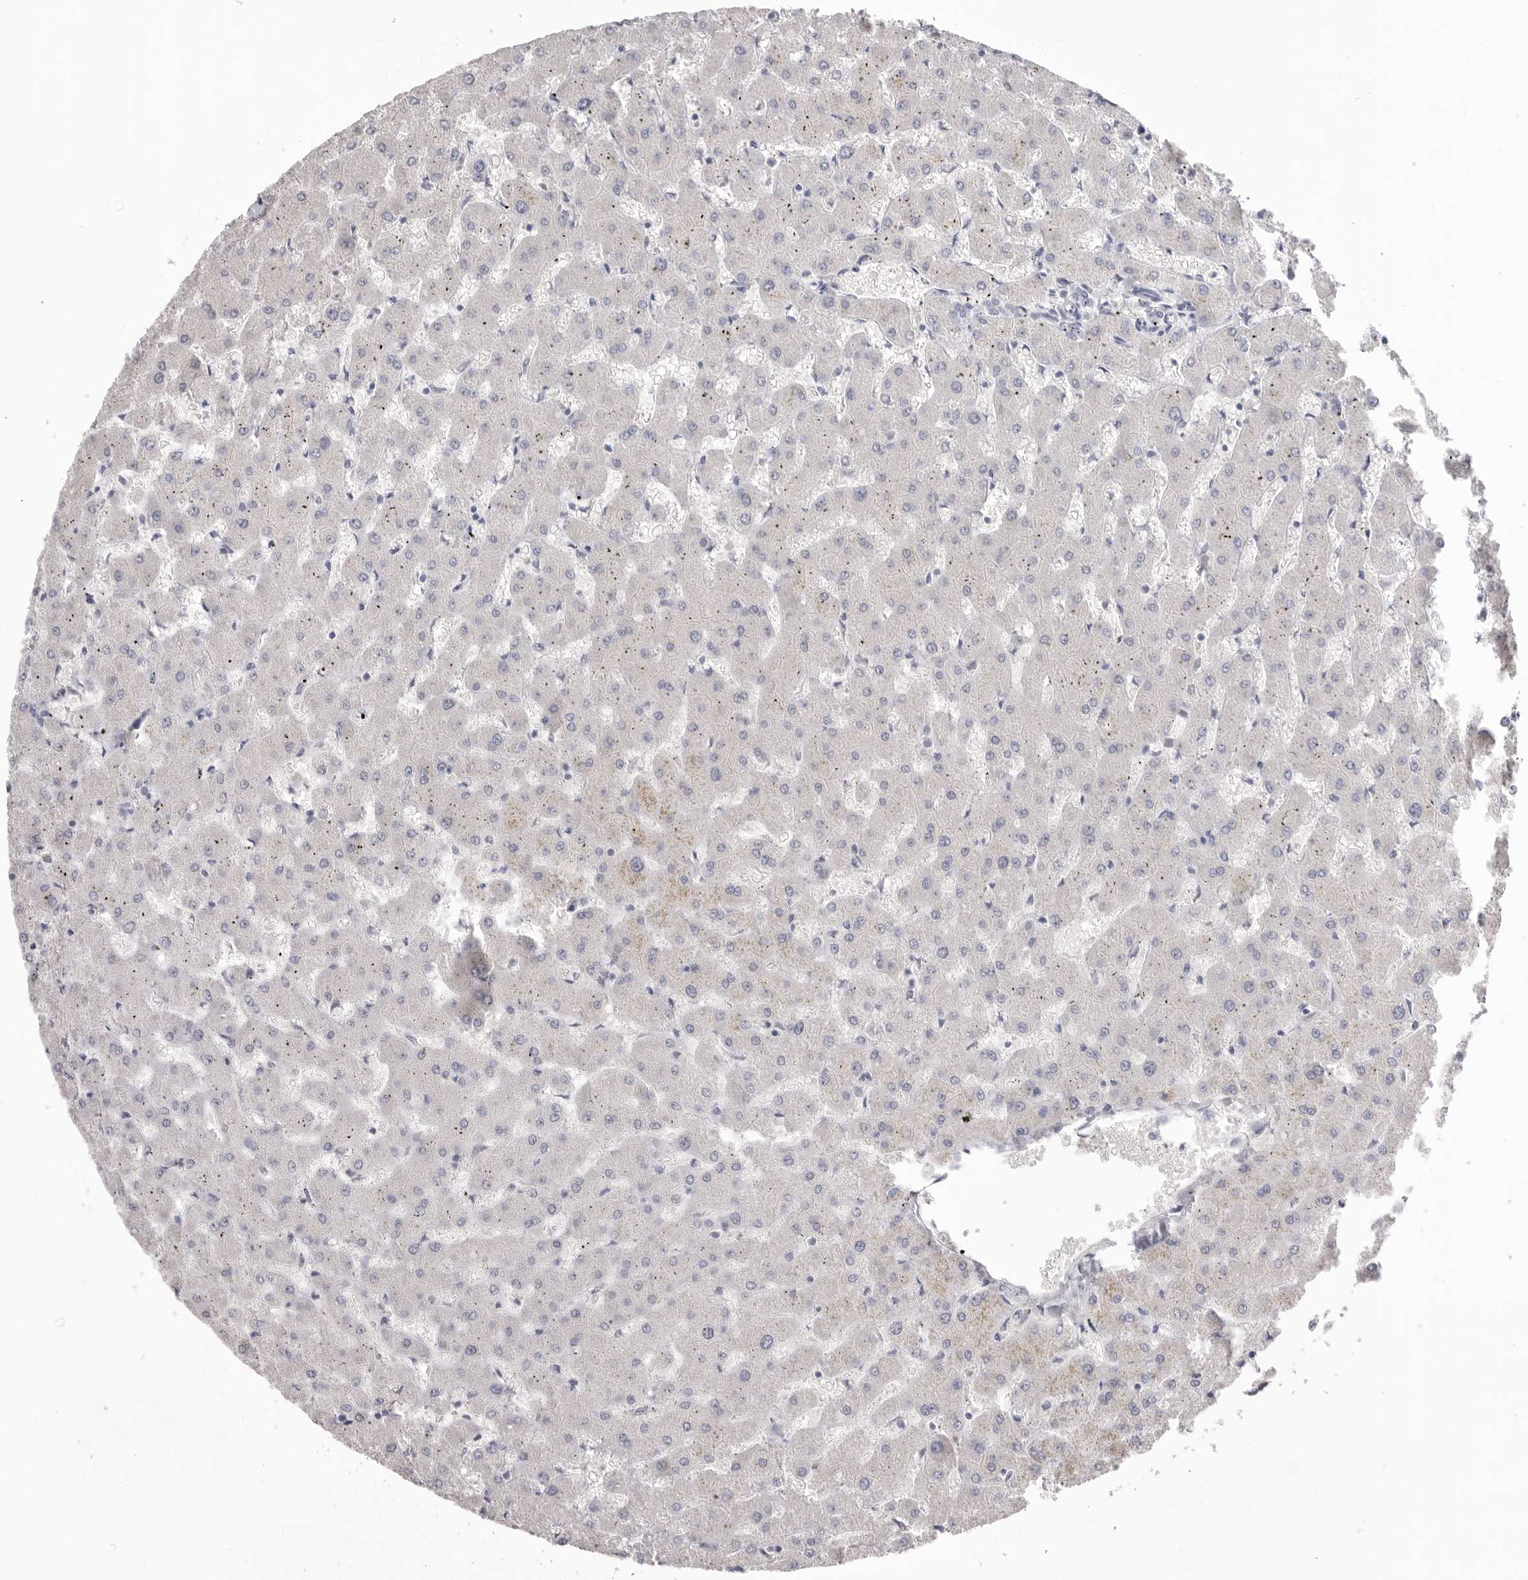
{"staining": {"intensity": "negative", "quantity": "none", "location": "none"}, "tissue": "liver", "cell_type": "Cholangiocytes", "image_type": "normal", "snomed": [{"axis": "morphology", "description": "Normal tissue, NOS"}, {"axis": "topography", "description": "Liver"}], "caption": "DAB immunohistochemical staining of normal human liver exhibits no significant positivity in cholangiocytes.", "gene": "APOA2", "patient": {"sex": "female", "age": 63}}